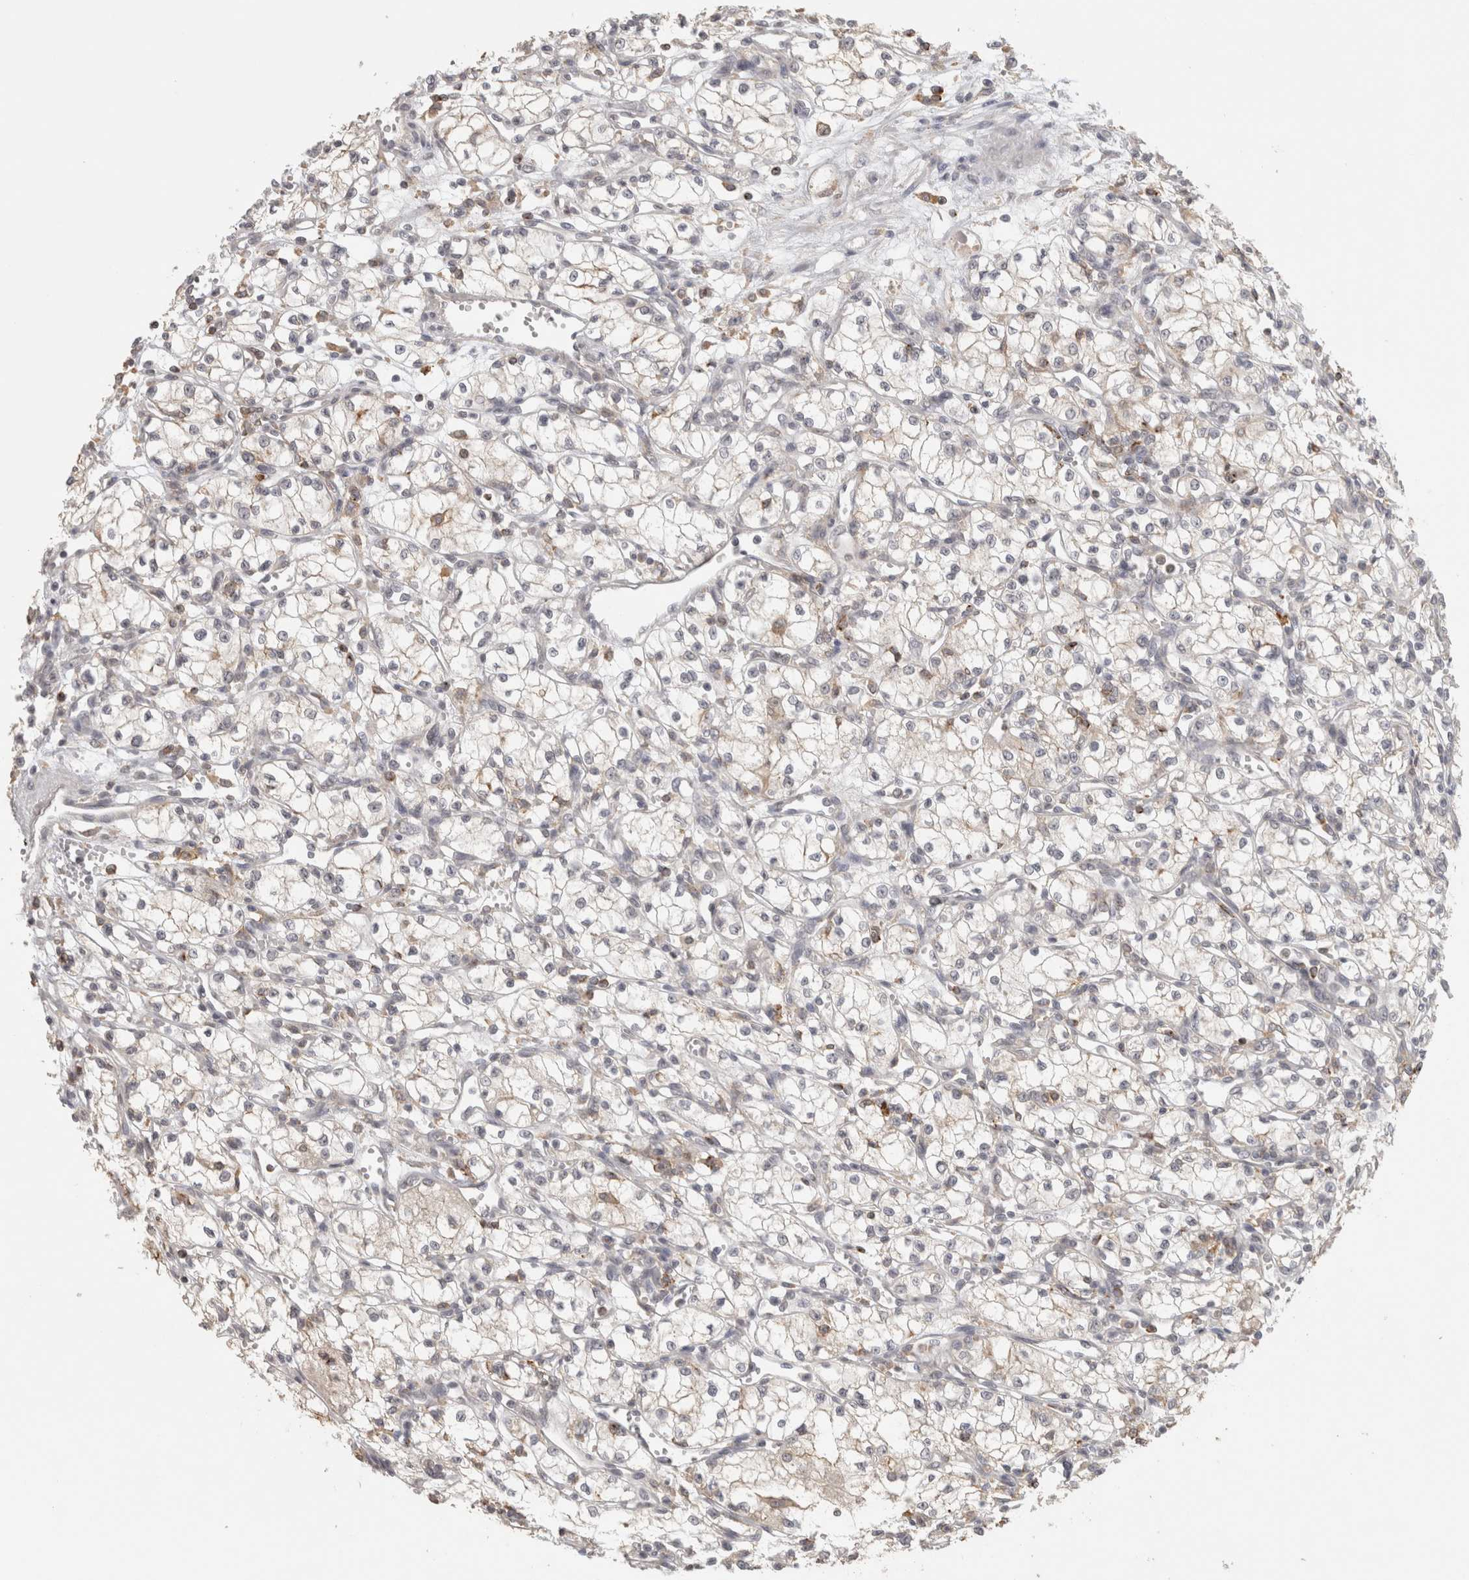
{"staining": {"intensity": "weak", "quantity": "<25%", "location": "cytoplasmic/membranous"}, "tissue": "renal cancer", "cell_type": "Tumor cells", "image_type": "cancer", "snomed": [{"axis": "morphology", "description": "Normal tissue, NOS"}, {"axis": "morphology", "description": "Adenocarcinoma, NOS"}, {"axis": "topography", "description": "Kidney"}], "caption": "An image of human renal cancer is negative for staining in tumor cells. (DAB (3,3'-diaminobenzidine) immunohistochemistry visualized using brightfield microscopy, high magnification).", "gene": "HAVCR2", "patient": {"sex": "male", "age": 59}}